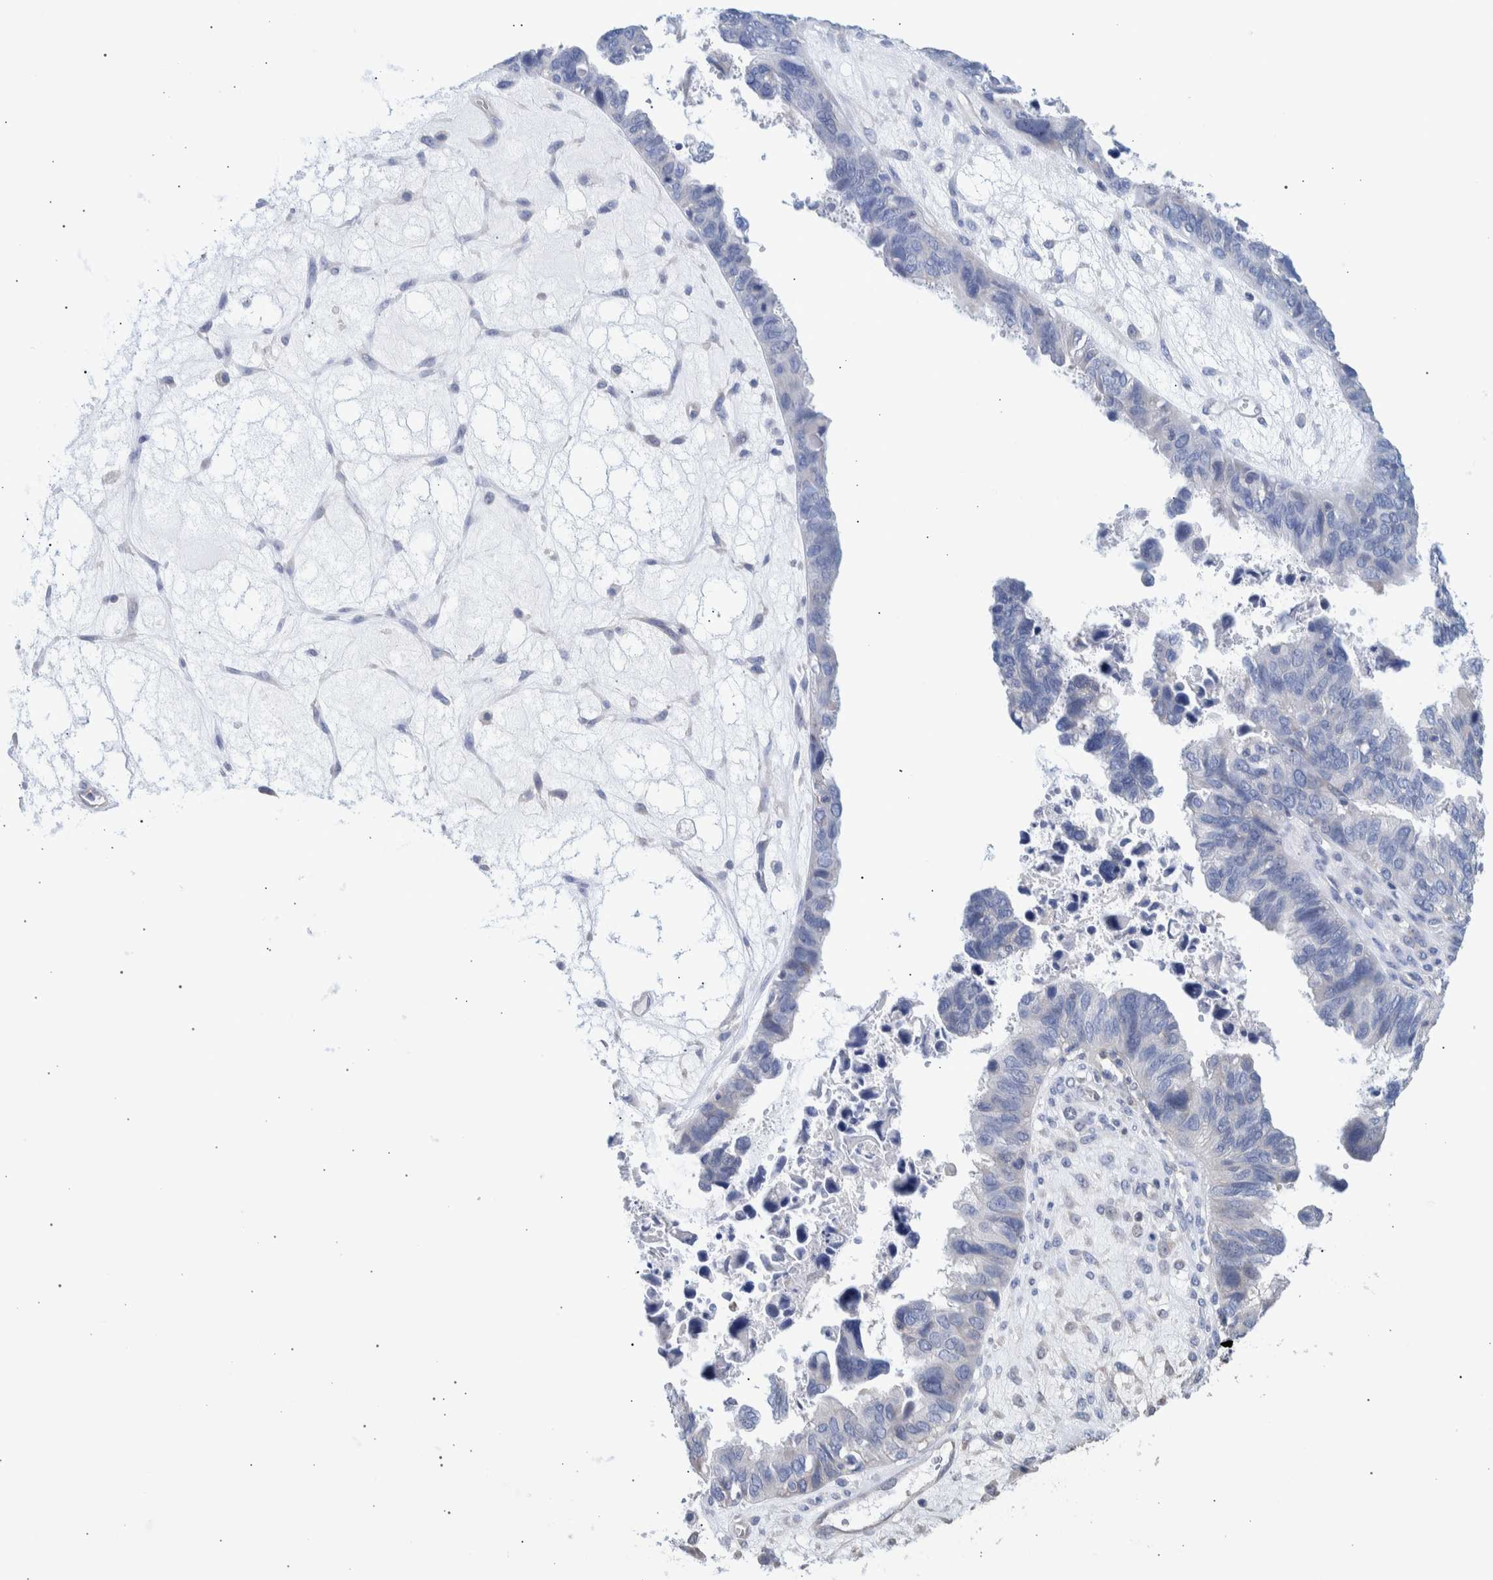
{"staining": {"intensity": "negative", "quantity": "none", "location": "none"}, "tissue": "ovarian cancer", "cell_type": "Tumor cells", "image_type": "cancer", "snomed": [{"axis": "morphology", "description": "Cystadenocarcinoma, serous, NOS"}, {"axis": "topography", "description": "Ovary"}], "caption": "This histopathology image is of serous cystadenocarcinoma (ovarian) stained with immunohistochemistry to label a protein in brown with the nuclei are counter-stained blue. There is no positivity in tumor cells.", "gene": "PPP3CC", "patient": {"sex": "female", "age": 79}}